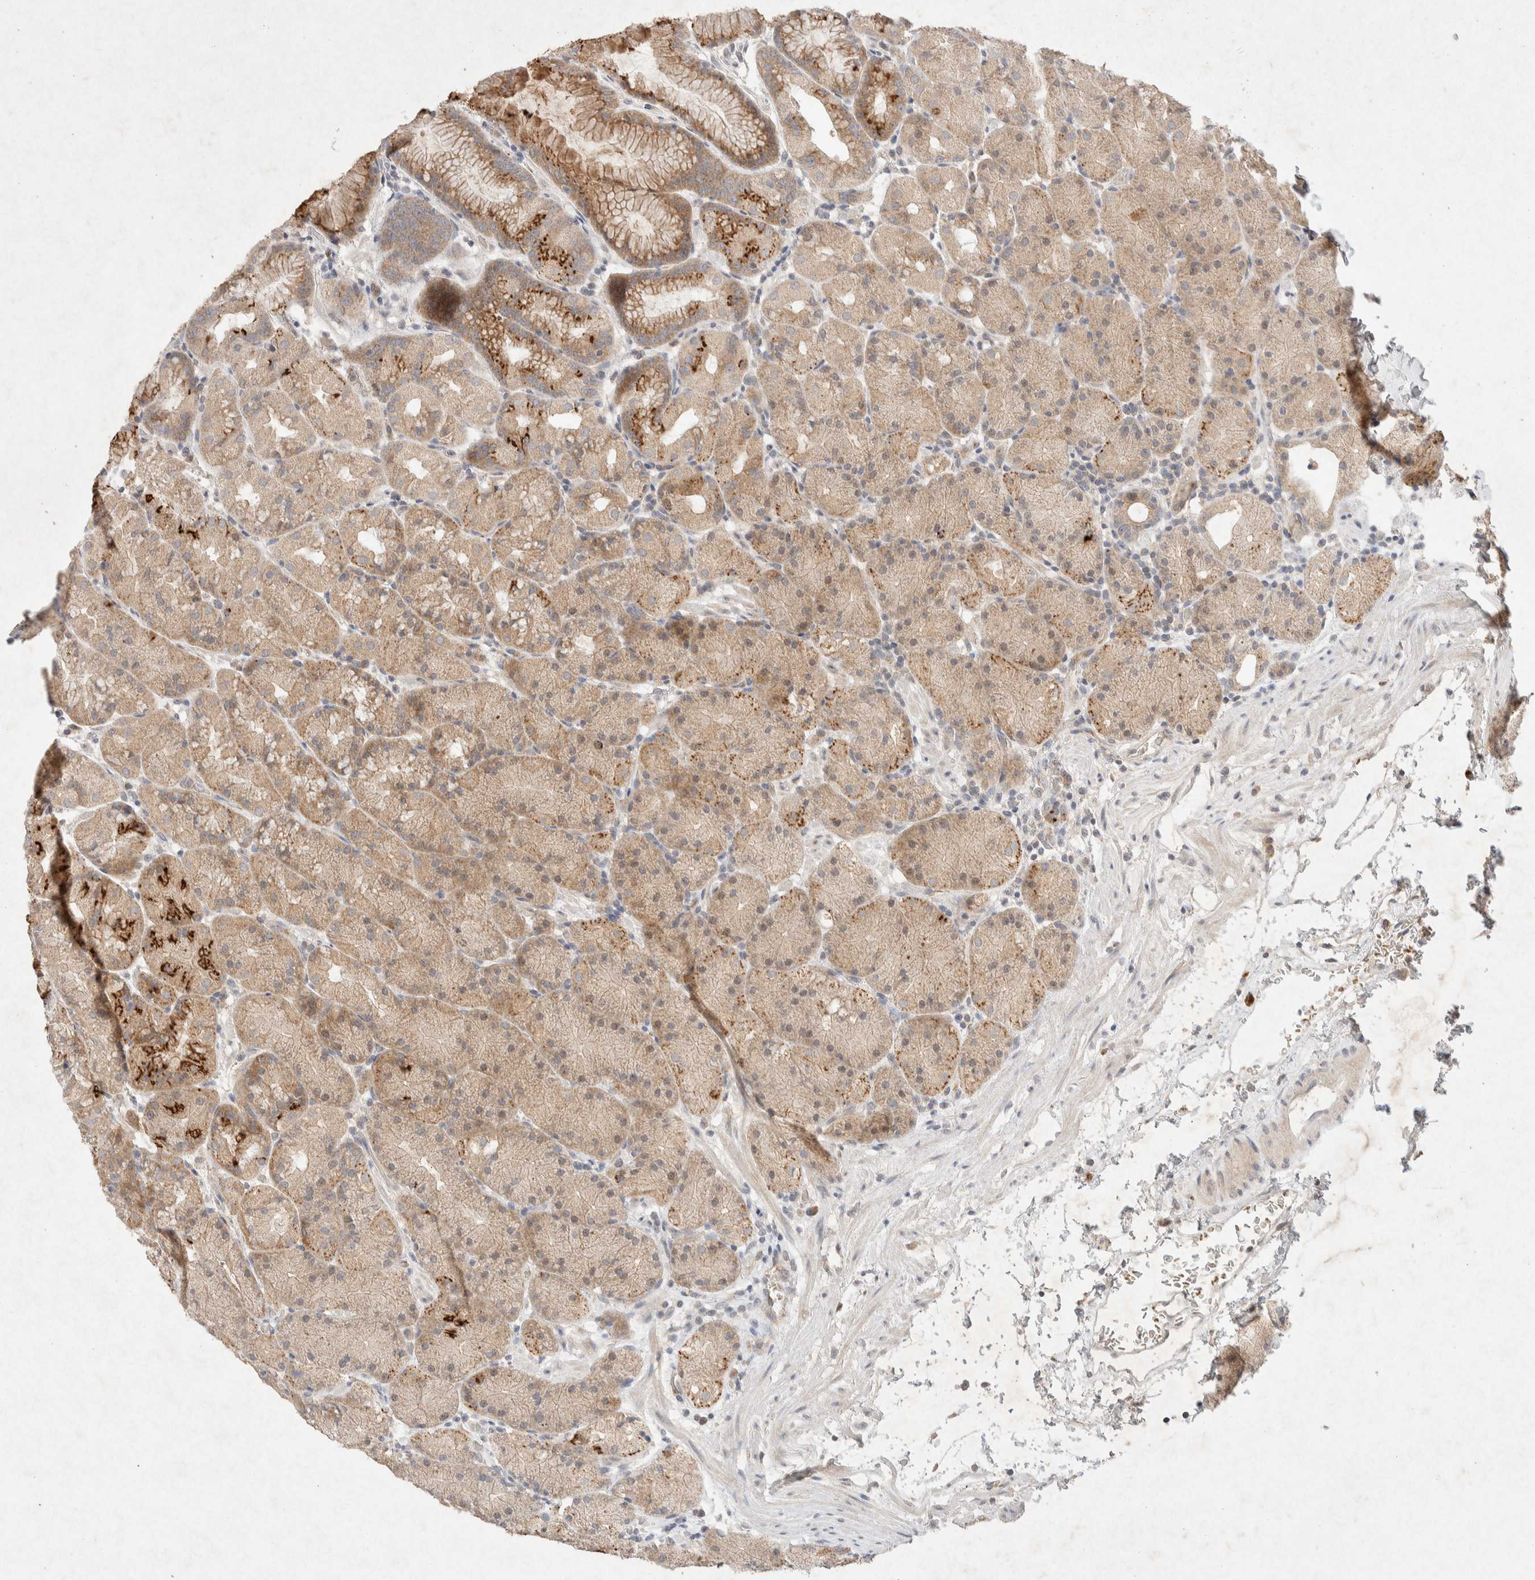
{"staining": {"intensity": "strong", "quantity": "<25%", "location": "cytoplasmic/membranous"}, "tissue": "stomach", "cell_type": "Glandular cells", "image_type": "normal", "snomed": [{"axis": "morphology", "description": "Normal tissue, NOS"}, {"axis": "topography", "description": "Stomach, upper"}, {"axis": "topography", "description": "Stomach"}], "caption": "Brown immunohistochemical staining in benign stomach displays strong cytoplasmic/membranous staining in about <25% of glandular cells. The staining is performed using DAB (3,3'-diaminobenzidine) brown chromogen to label protein expression. The nuclei are counter-stained blue using hematoxylin.", "gene": "GNAI1", "patient": {"sex": "male", "age": 48}}